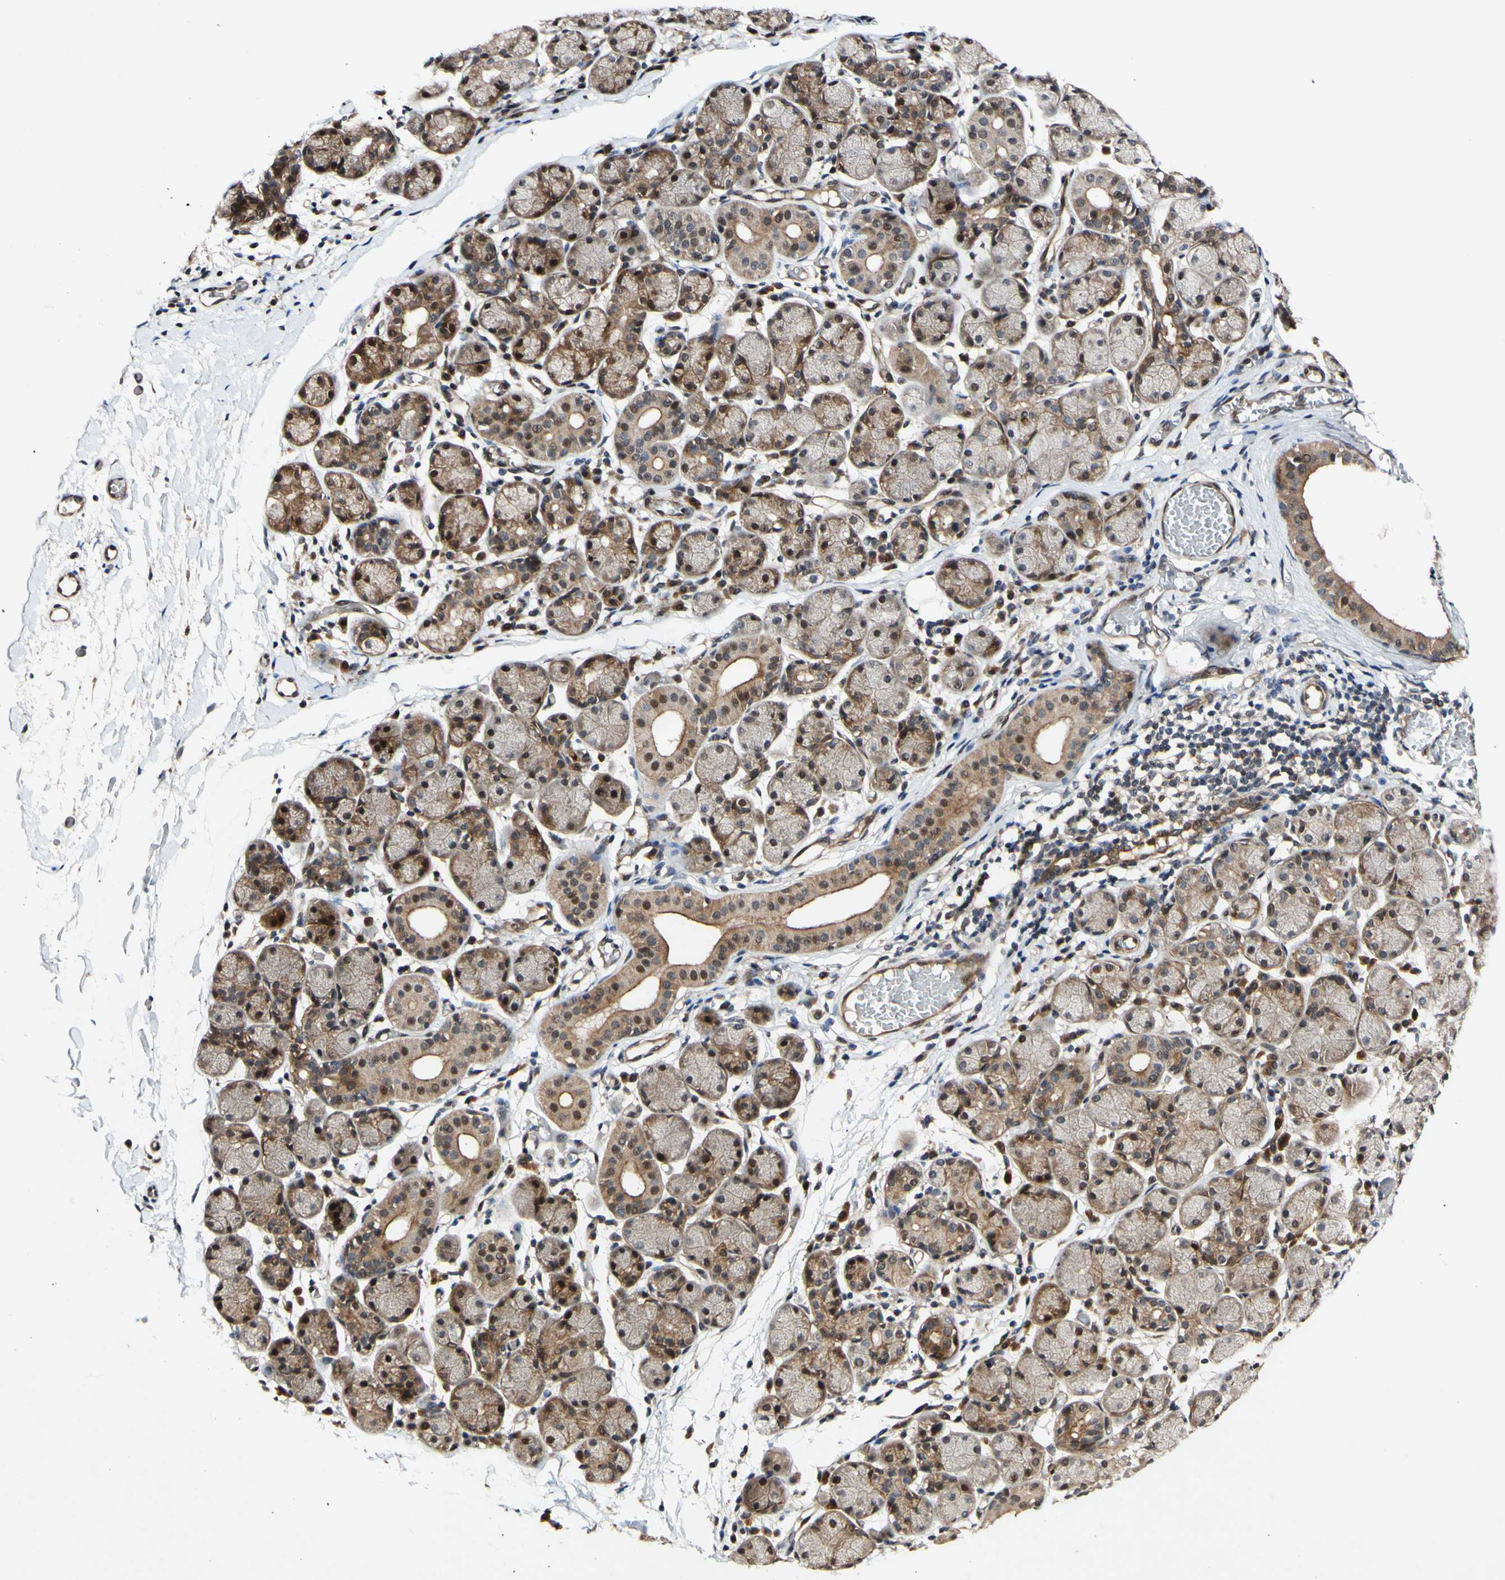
{"staining": {"intensity": "moderate", "quantity": ">75%", "location": "cytoplasmic/membranous,nuclear"}, "tissue": "salivary gland", "cell_type": "Glandular cells", "image_type": "normal", "snomed": [{"axis": "morphology", "description": "Normal tissue, NOS"}, {"axis": "topography", "description": "Salivary gland"}], "caption": "Immunohistochemical staining of benign human salivary gland shows >75% levels of moderate cytoplasmic/membranous,nuclear protein positivity in approximately >75% of glandular cells.", "gene": "CSNK1E", "patient": {"sex": "female", "age": 24}}